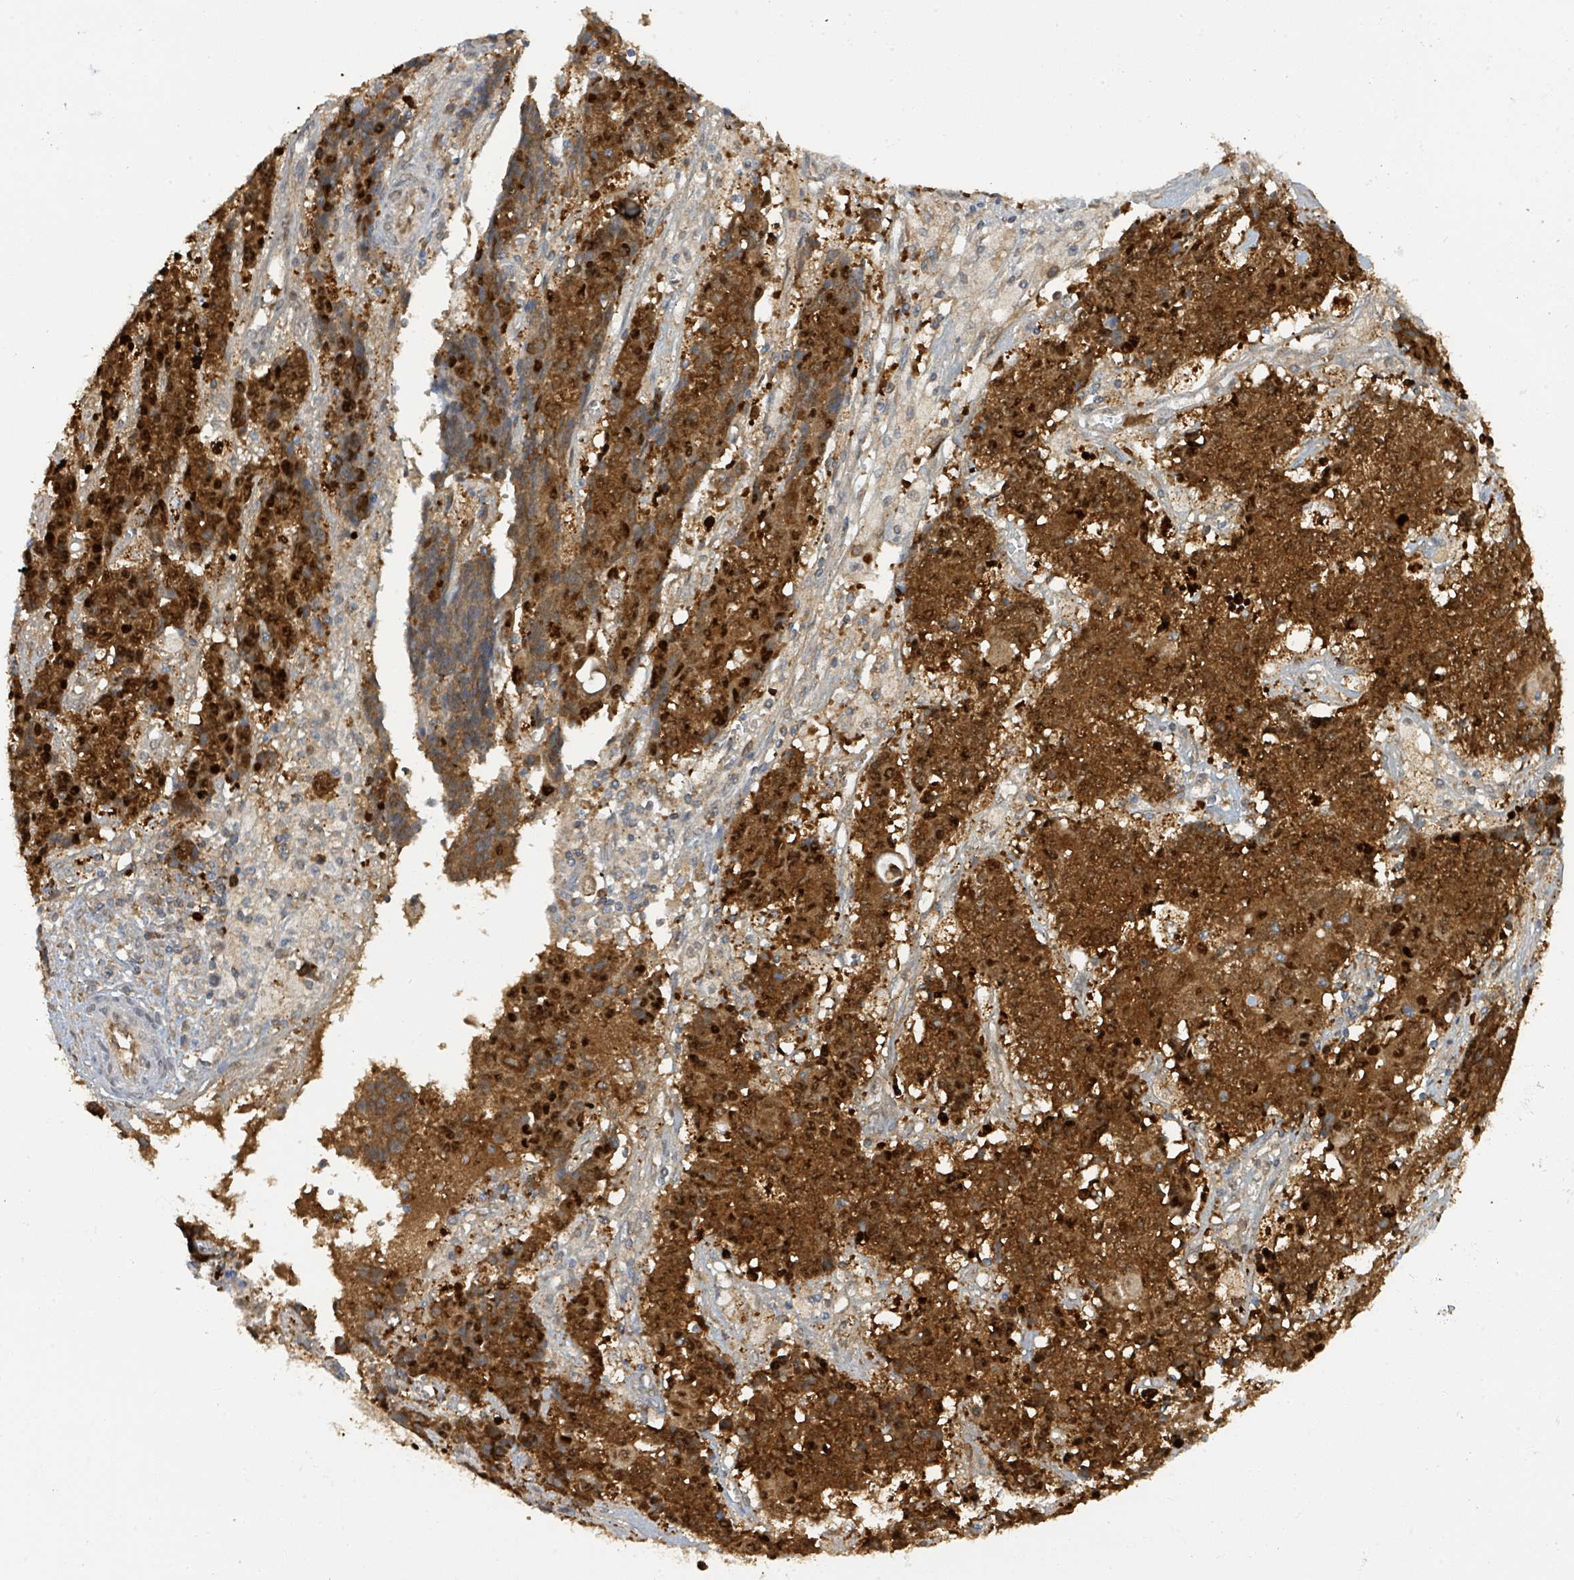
{"staining": {"intensity": "strong", "quantity": ">75%", "location": "cytoplasmic/membranous,nuclear"}, "tissue": "ovarian cancer", "cell_type": "Tumor cells", "image_type": "cancer", "snomed": [{"axis": "morphology", "description": "Carcinoma, endometroid"}, {"axis": "topography", "description": "Ovary"}], "caption": "A high-resolution histopathology image shows immunohistochemistry staining of ovarian endometroid carcinoma, which demonstrates strong cytoplasmic/membranous and nuclear positivity in approximately >75% of tumor cells.", "gene": "PSMB7", "patient": {"sex": "female", "age": 42}}